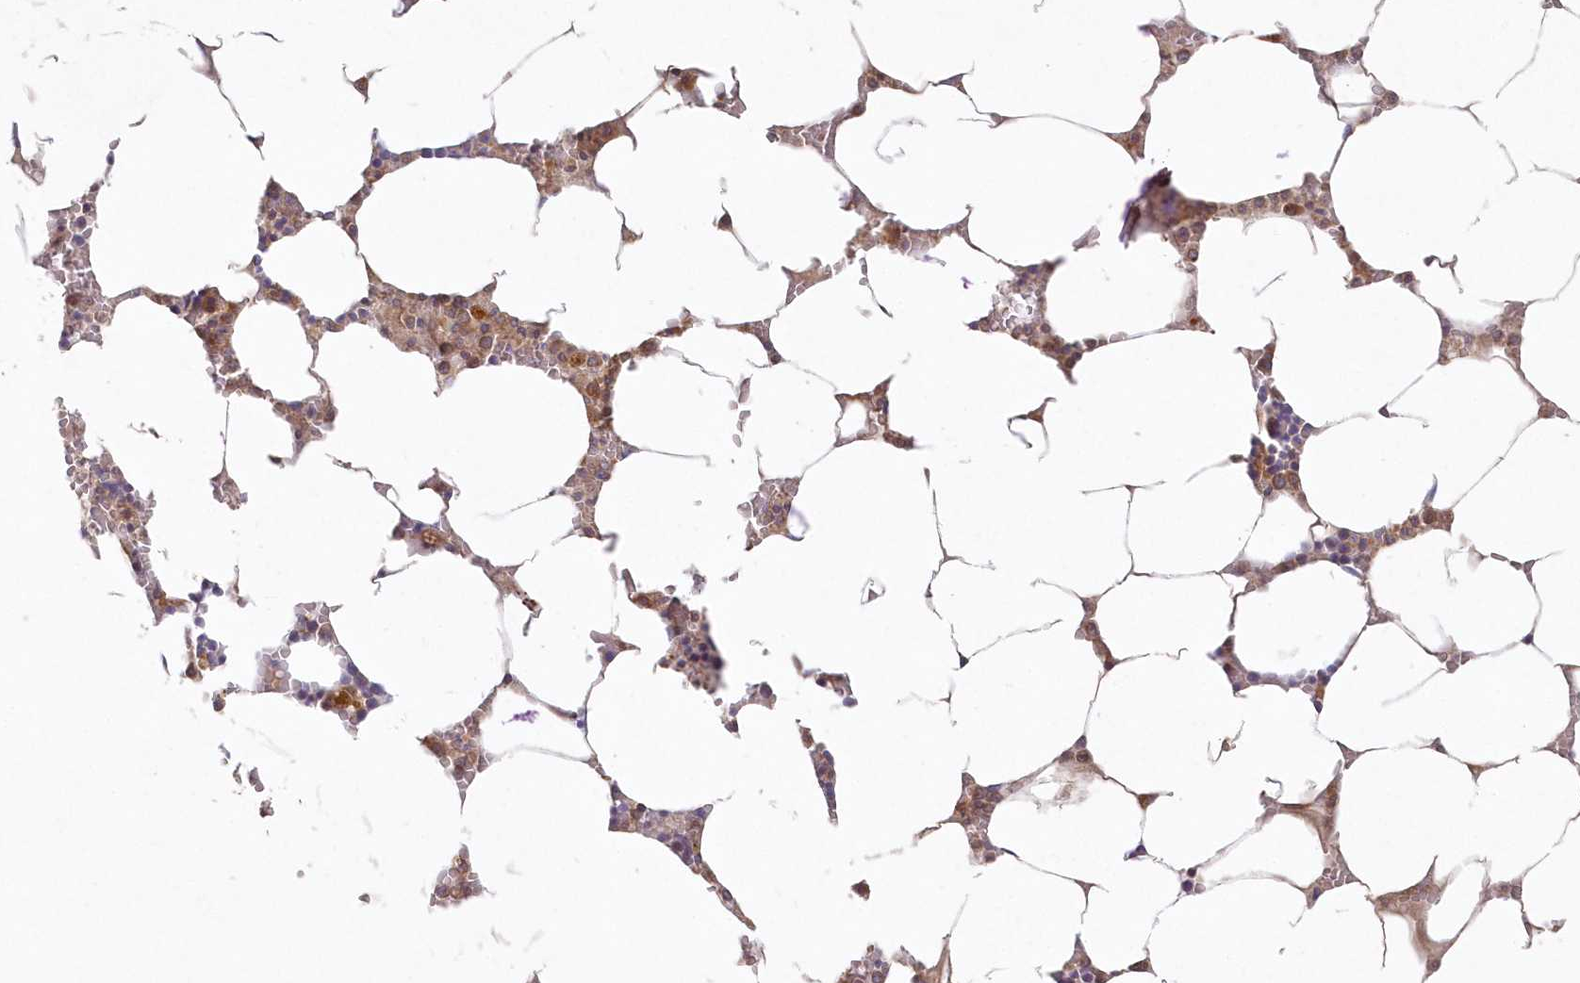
{"staining": {"intensity": "moderate", "quantity": "<25%", "location": "cytoplasmic/membranous"}, "tissue": "bone marrow", "cell_type": "Hematopoietic cells", "image_type": "normal", "snomed": [{"axis": "morphology", "description": "Normal tissue, NOS"}, {"axis": "topography", "description": "Bone marrow"}], "caption": "Bone marrow stained with a brown dye shows moderate cytoplasmic/membranous positive positivity in approximately <25% of hematopoietic cells.", "gene": "ARSB", "patient": {"sex": "male", "age": 70}}